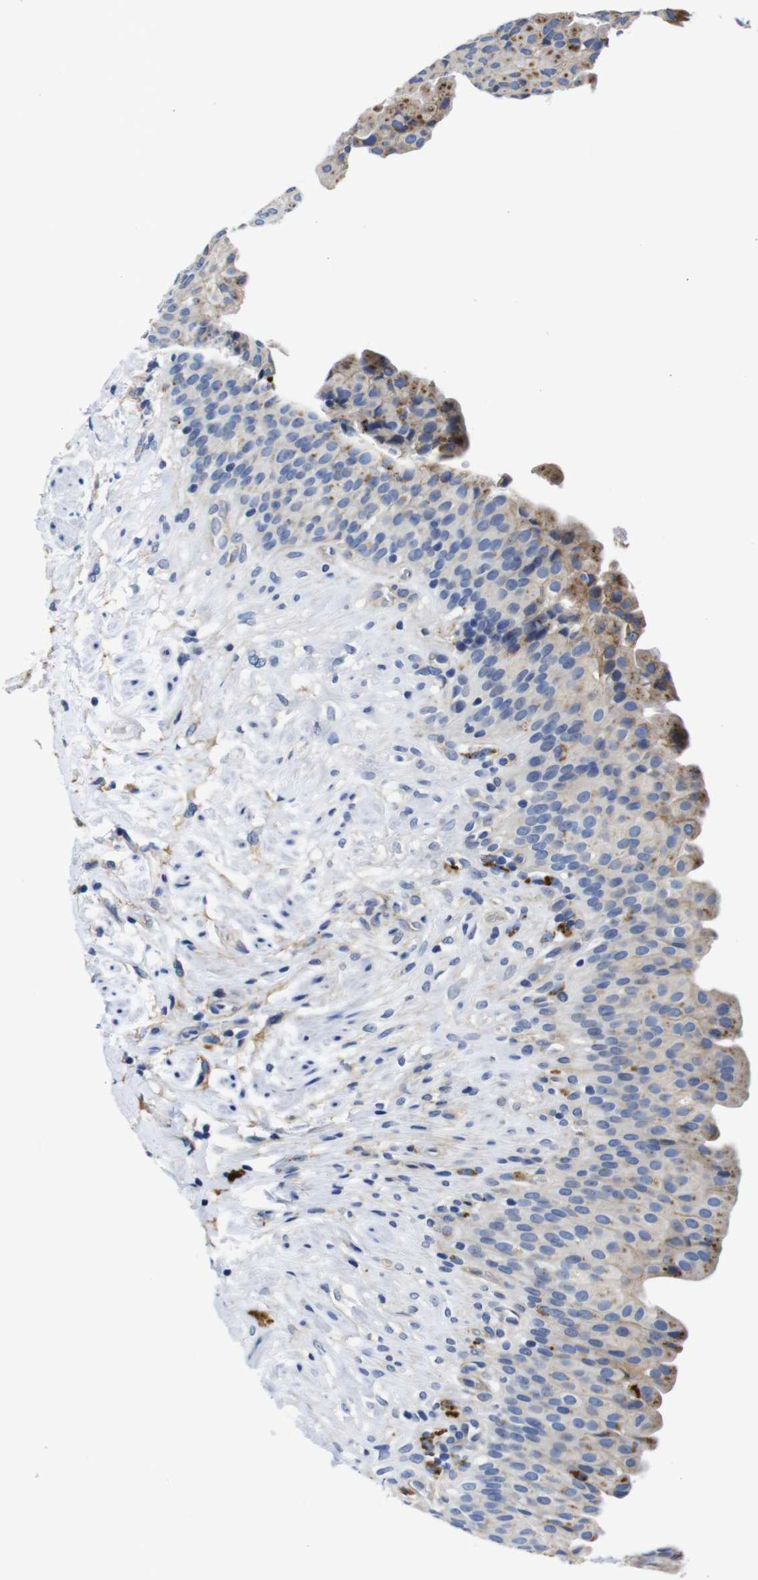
{"staining": {"intensity": "moderate", "quantity": "<25%", "location": "cytoplasmic/membranous"}, "tissue": "urinary bladder", "cell_type": "Urothelial cells", "image_type": "normal", "snomed": [{"axis": "morphology", "description": "Normal tissue, NOS"}, {"axis": "topography", "description": "Urinary bladder"}], "caption": "Urinary bladder stained with a protein marker displays moderate staining in urothelial cells.", "gene": "GIMAP2", "patient": {"sex": "female", "age": 79}}